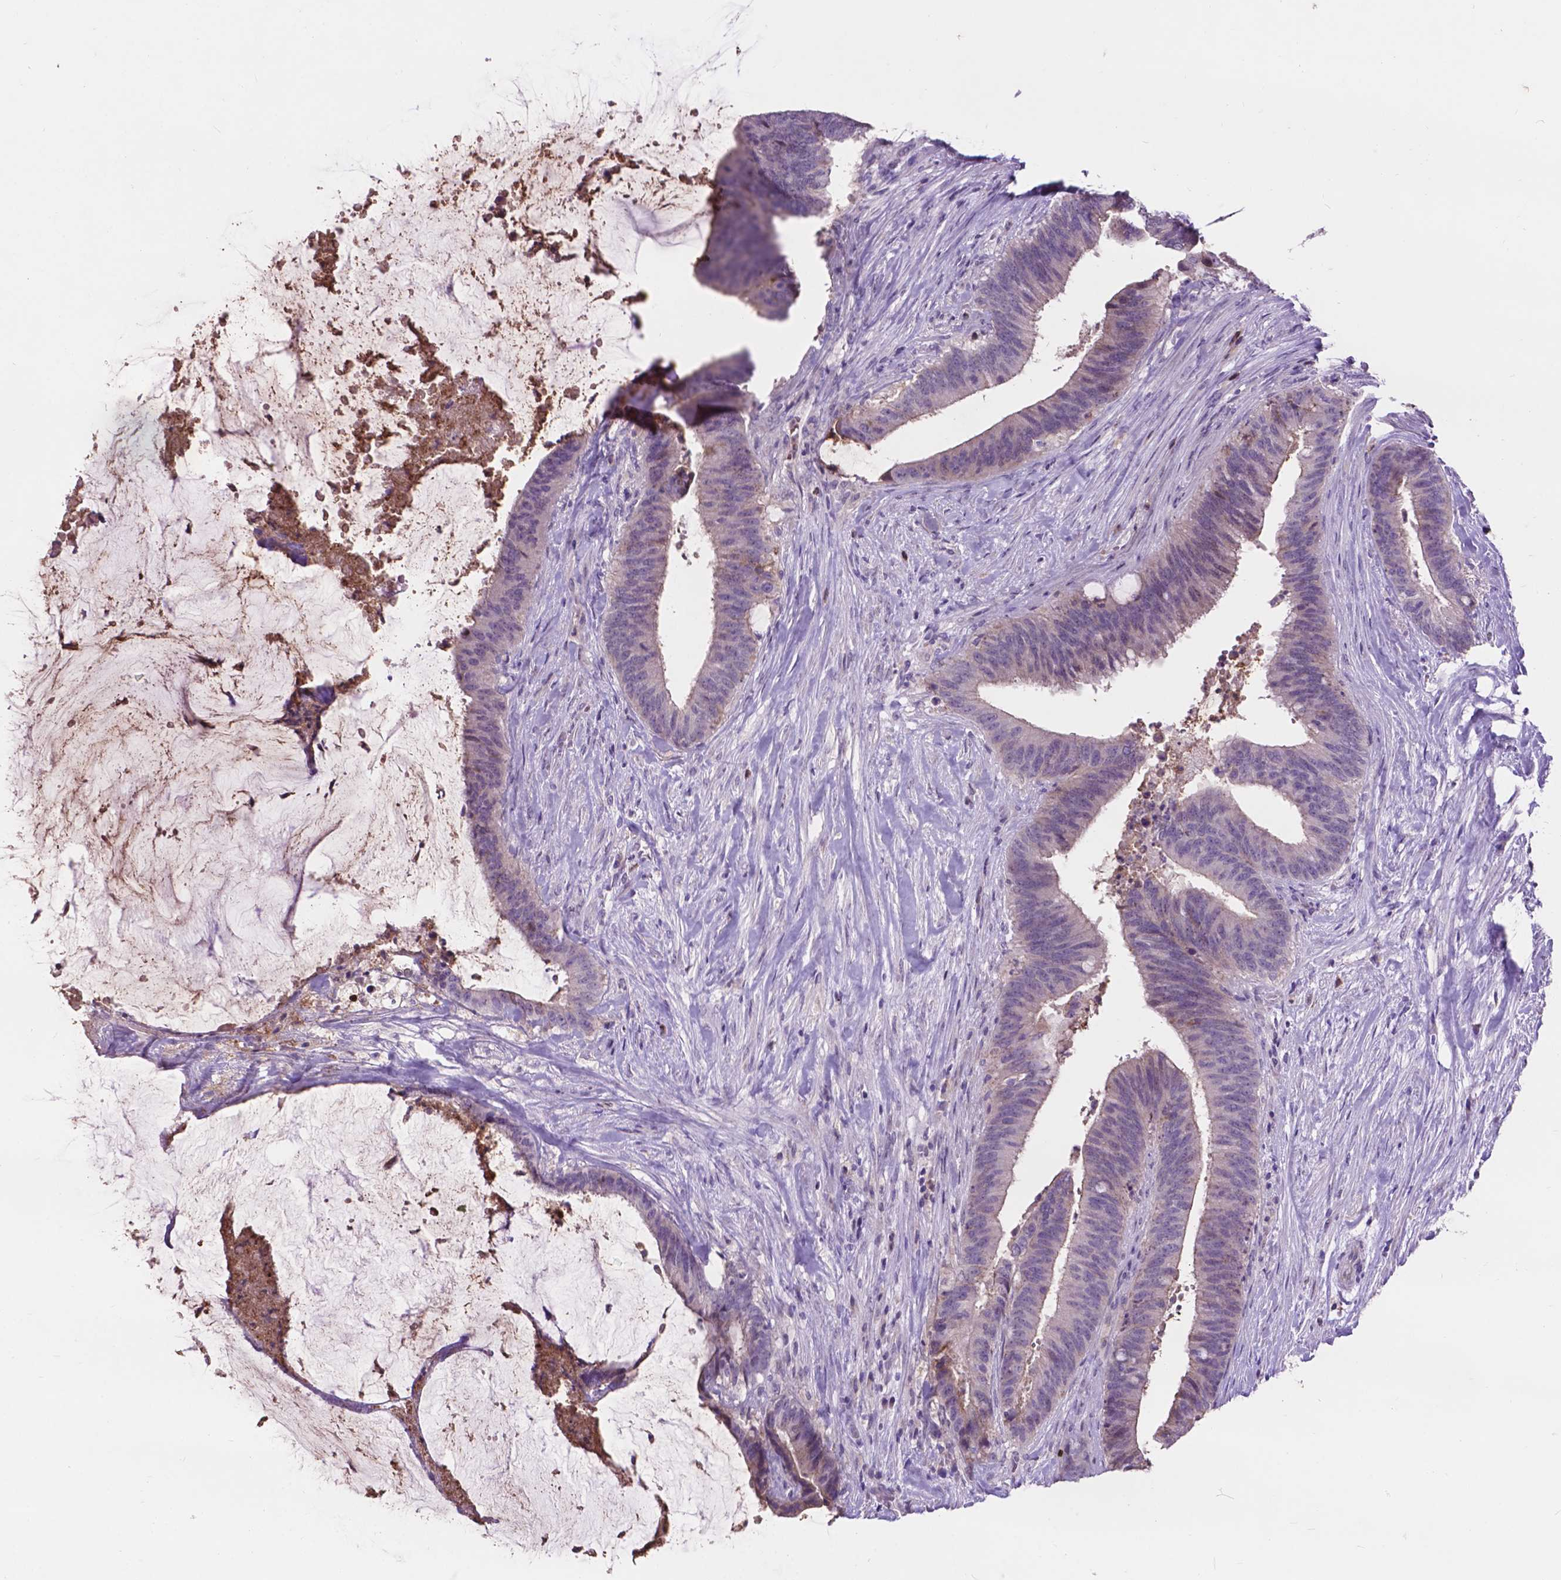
{"staining": {"intensity": "negative", "quantity": "none", "location": "none"}, "tissue": "colorectal cancer", "cell_type": "Tumor cells", "image_type": "cancer", "snomed": [{"axis": "morphology", "description": "Adenocarcinoma, NOS"}, {"axis": "topography", "description": "Colon"}], "caption": "Immunohistochemical staining of colorectal cancer (adenocarcinoma) demonstrates no significant positivity in tumor cells. (DAB immunohistochemistry, high magnification).", "gene": "PLSCR1", "patient": {"sex": "female", "age": 43}}